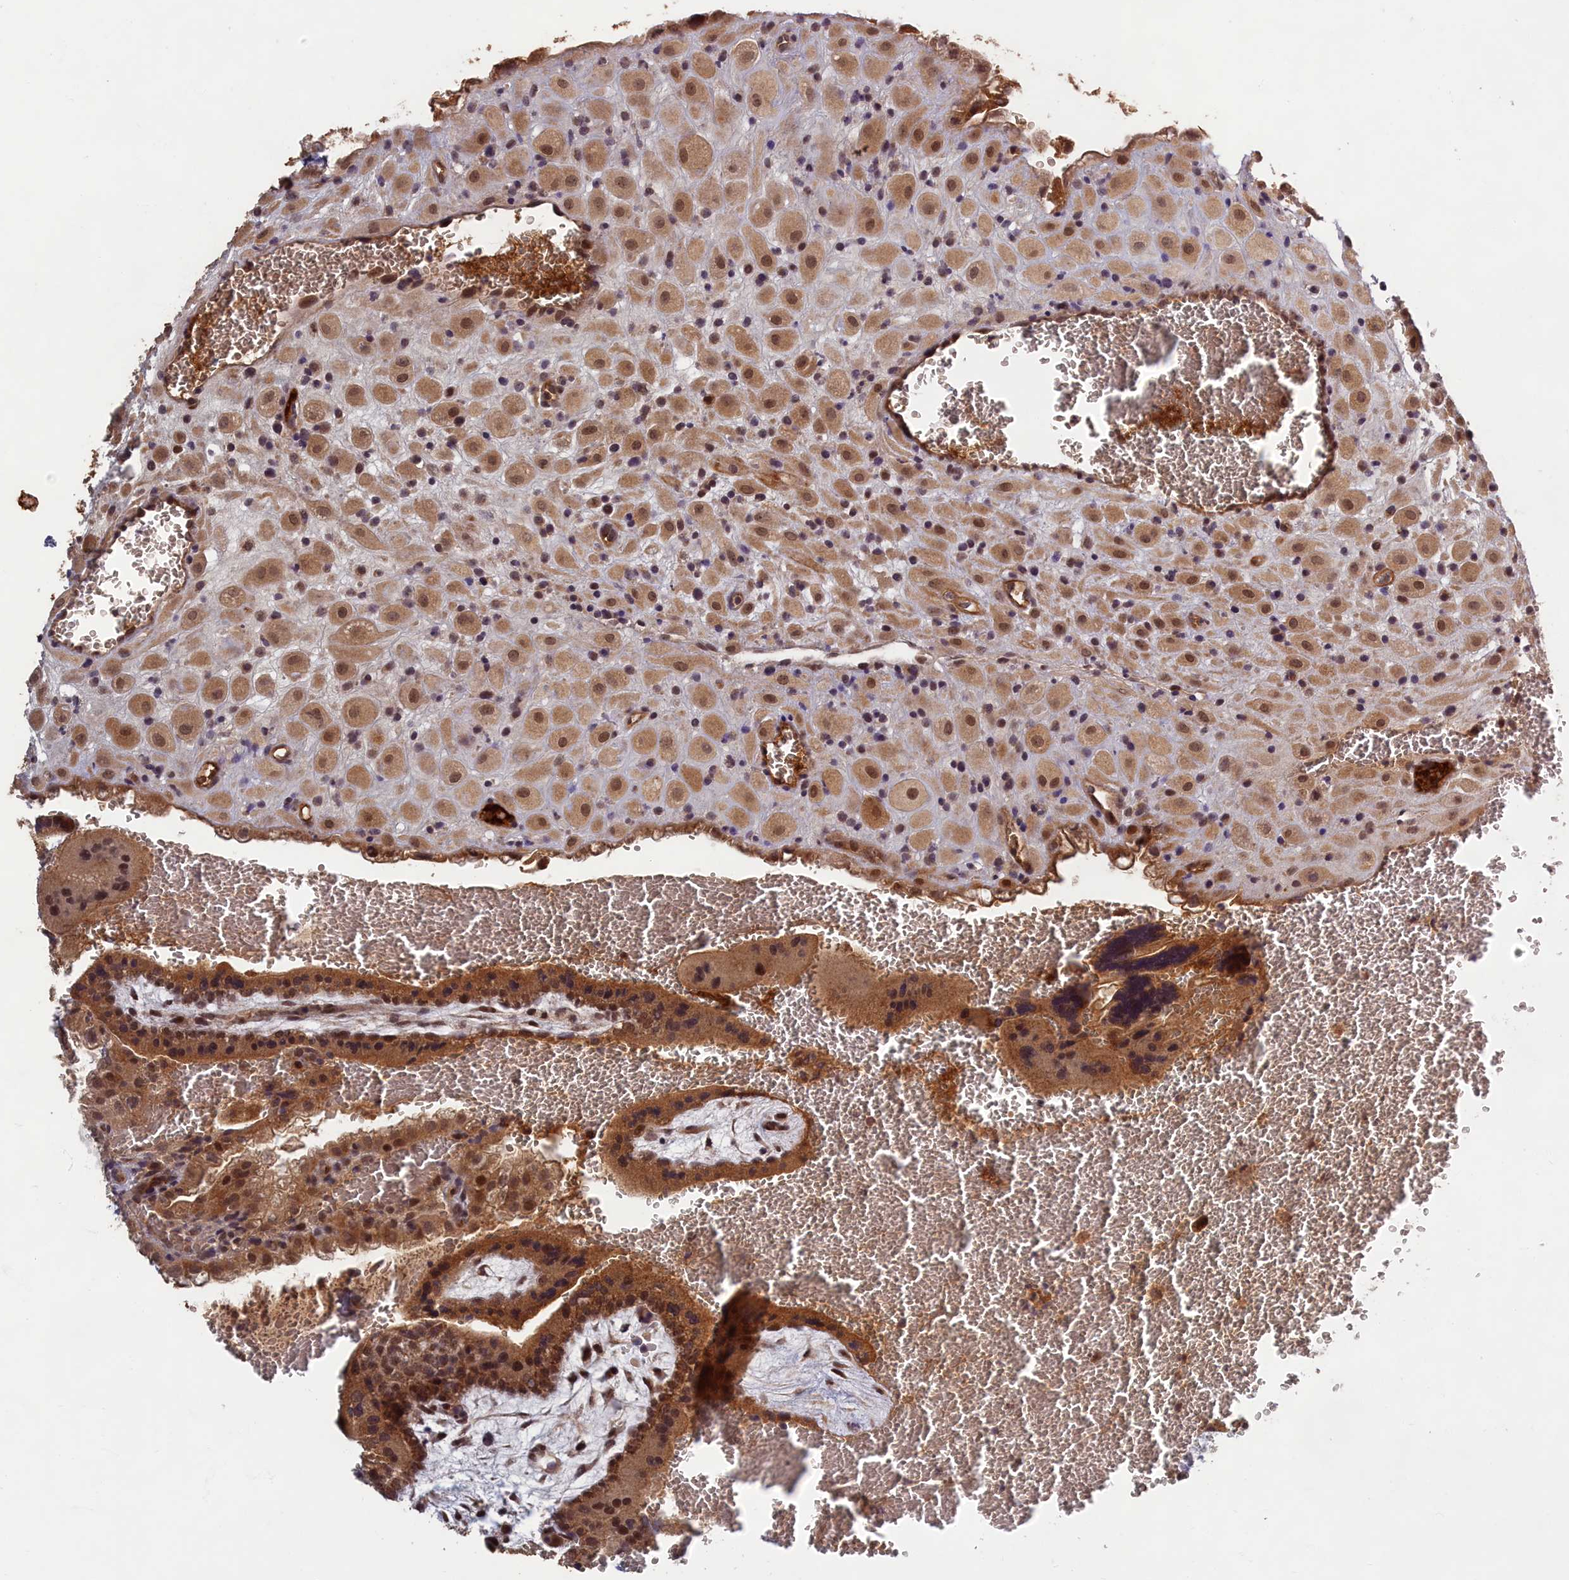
{"staining": {"intensity": "moderate", "quantity": ">75%", "location": "cytoplasmic/membranous,nuclear"}, "tissue": "placenta", "cell_type": "Decidual cells", "image_type": "normal", "snomed": [{"axis": "morphology", "description": "Normal tissue, NOS"}, {"axis": "topography", "description": "Placenta"}], "caption": "Placenta stained for a protein reveals moderate cytoplasmic/membranous,nuclear positivity in decidual cells. (Stains: DAB (3,3'-diaminobenzidine) in brown, nuclei in blue, Microscopy: brightfield microscopy at high magnification).", "gene": "EARS2", "patient": {"sex": "female", "age": 35}}